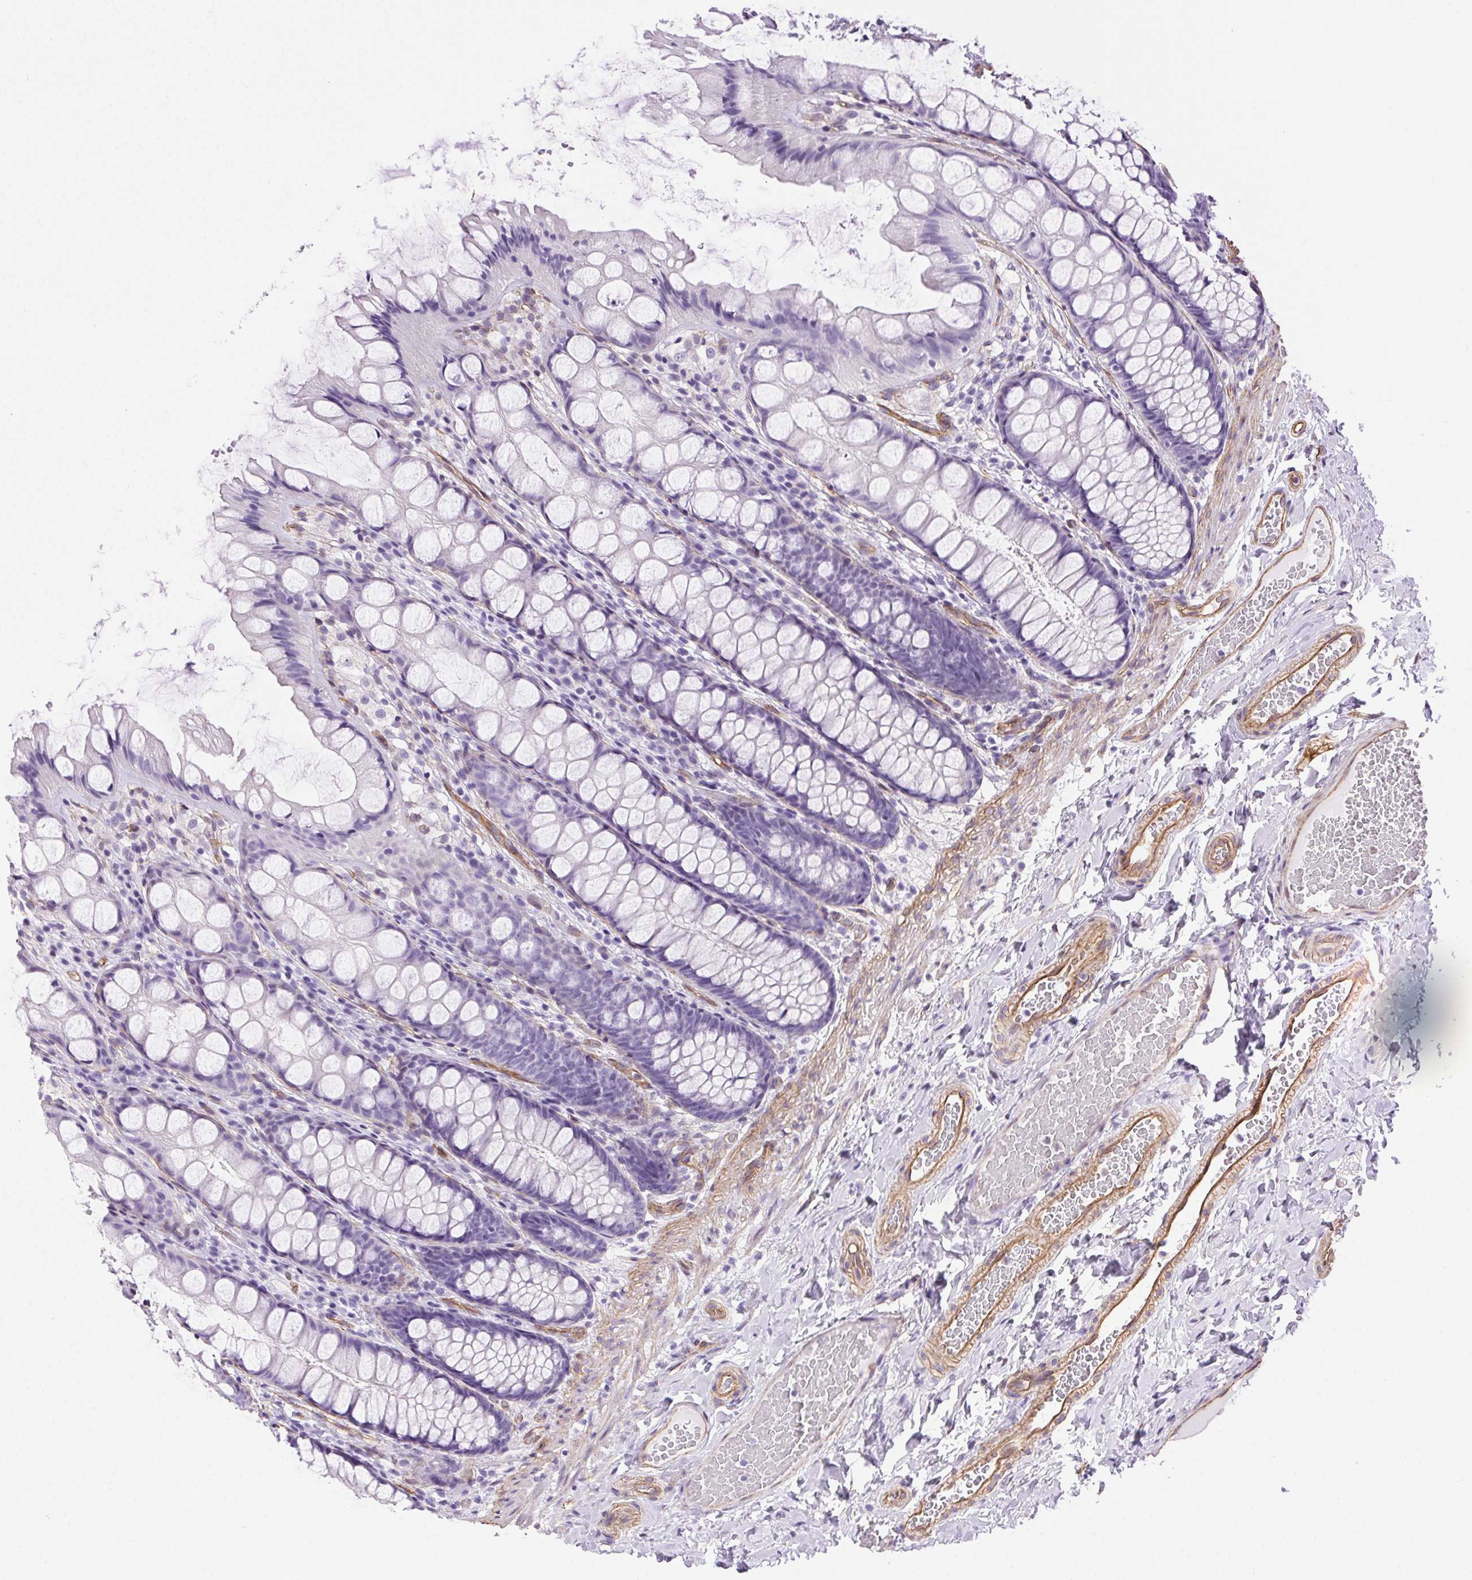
{"staining": {"intensity": "moderate", "quantity": ">75%", "location": "cytoplasmic/membranous"}, "tissue": "colon", "cell_type": "Endothelial cells", "image_type": "normal", "snomed": [{"axis": "morphology", "description": "Normal tissue, NOS"}, {"axis": "topography", "description": "Colon"}], "caption": "About >75% of endothelial cells in unremarkable colon display moderate cytoplasmic/membranous protein positivity as visualized by brown immunohistochemical staining.", "gene": "SHCBP1L", "patient": {"sex": "male", "age": 47}}